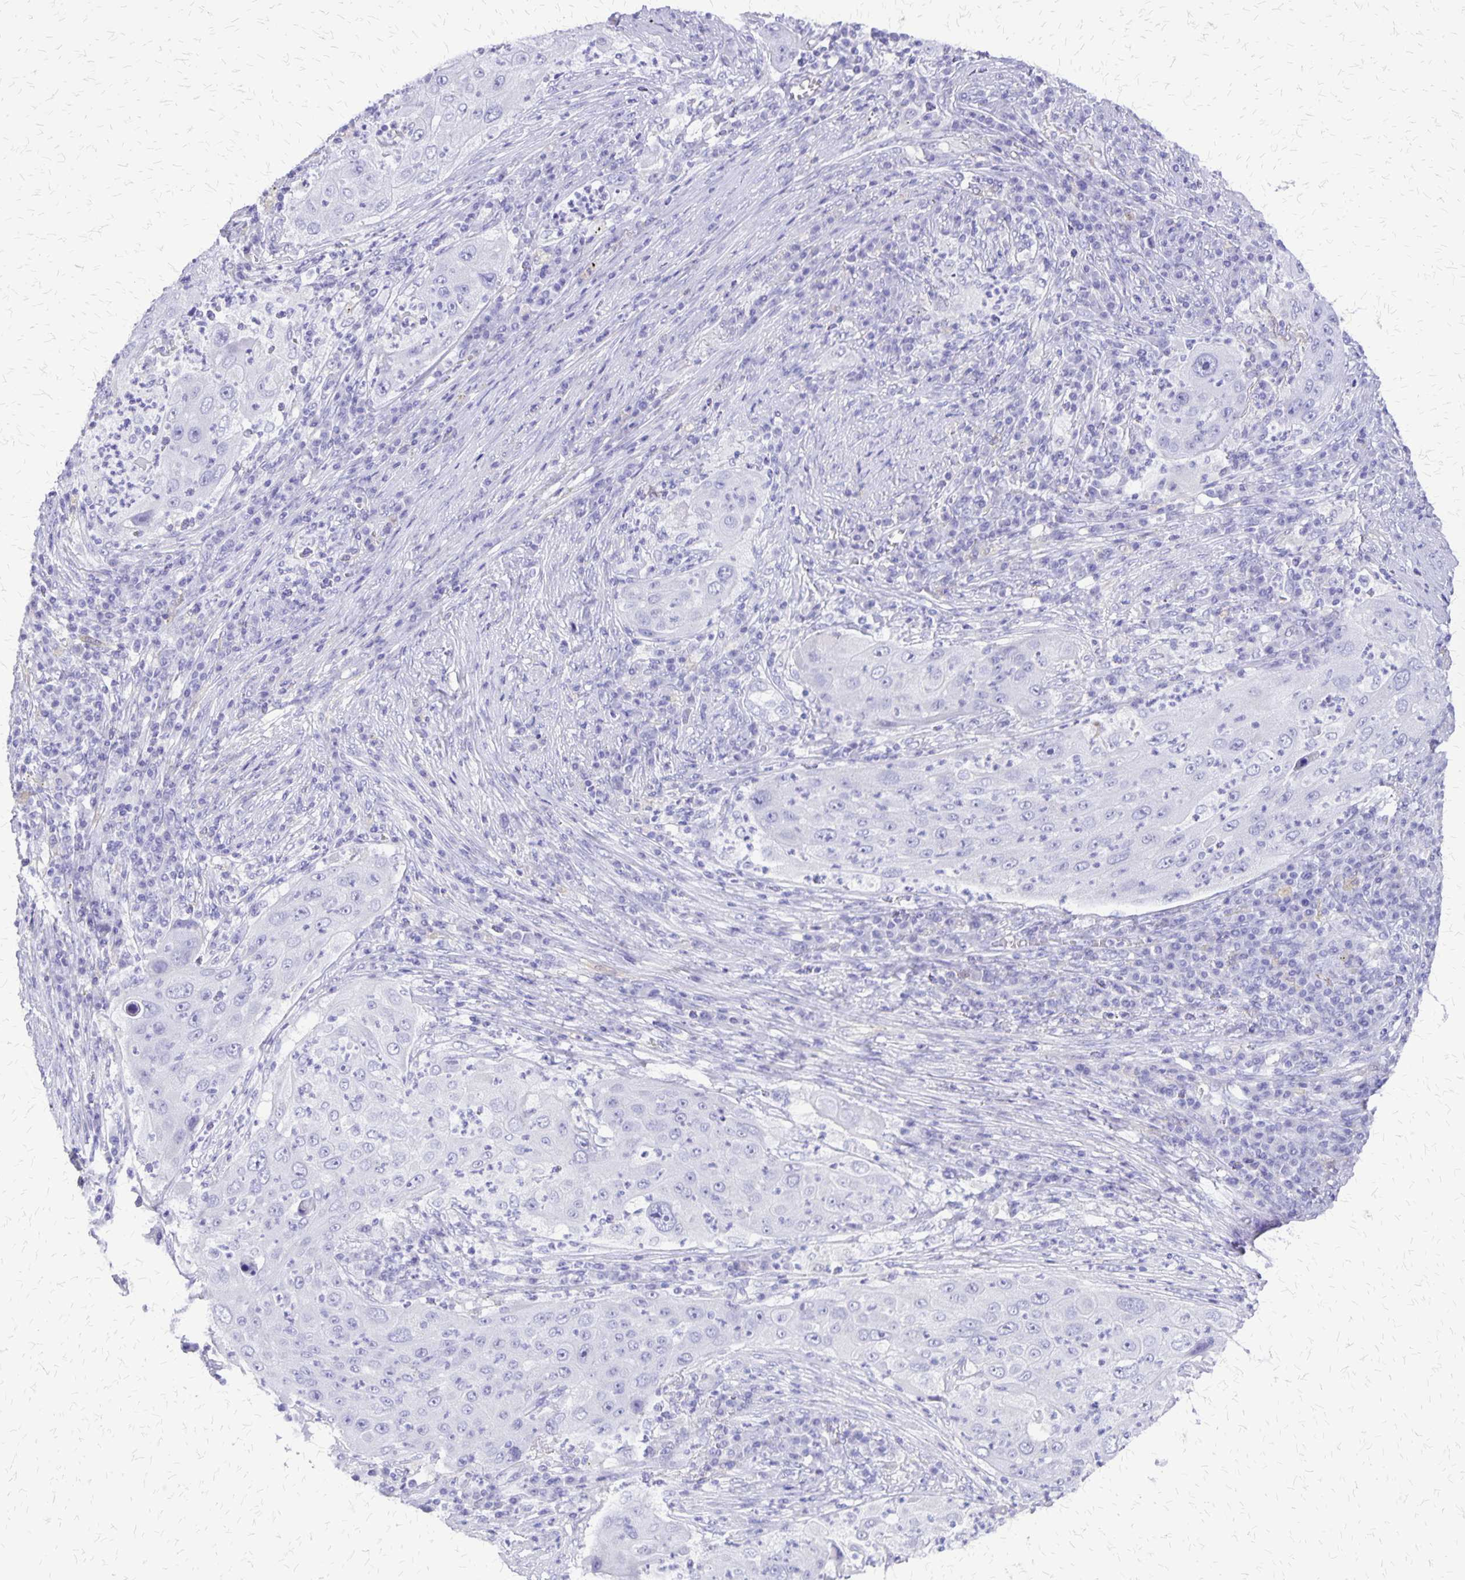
{"staining": {"intensity": "negative", "quantity": "none", "location": "none"}, "tissue": "lung cancer", "cell_type": "Tumor cells", "image_type": "cancer", "snomed": [{"axis": "morphology", "description": "Squamous cell carcinoma, NOS"}, {"axis": "topography", "description": "Lung"}], "caption": "Image shows no protein staining in tumor cells of lung cancer tissue.", "gene": "SLC13A2", "patient": {"sex": "female", "age": 59}}